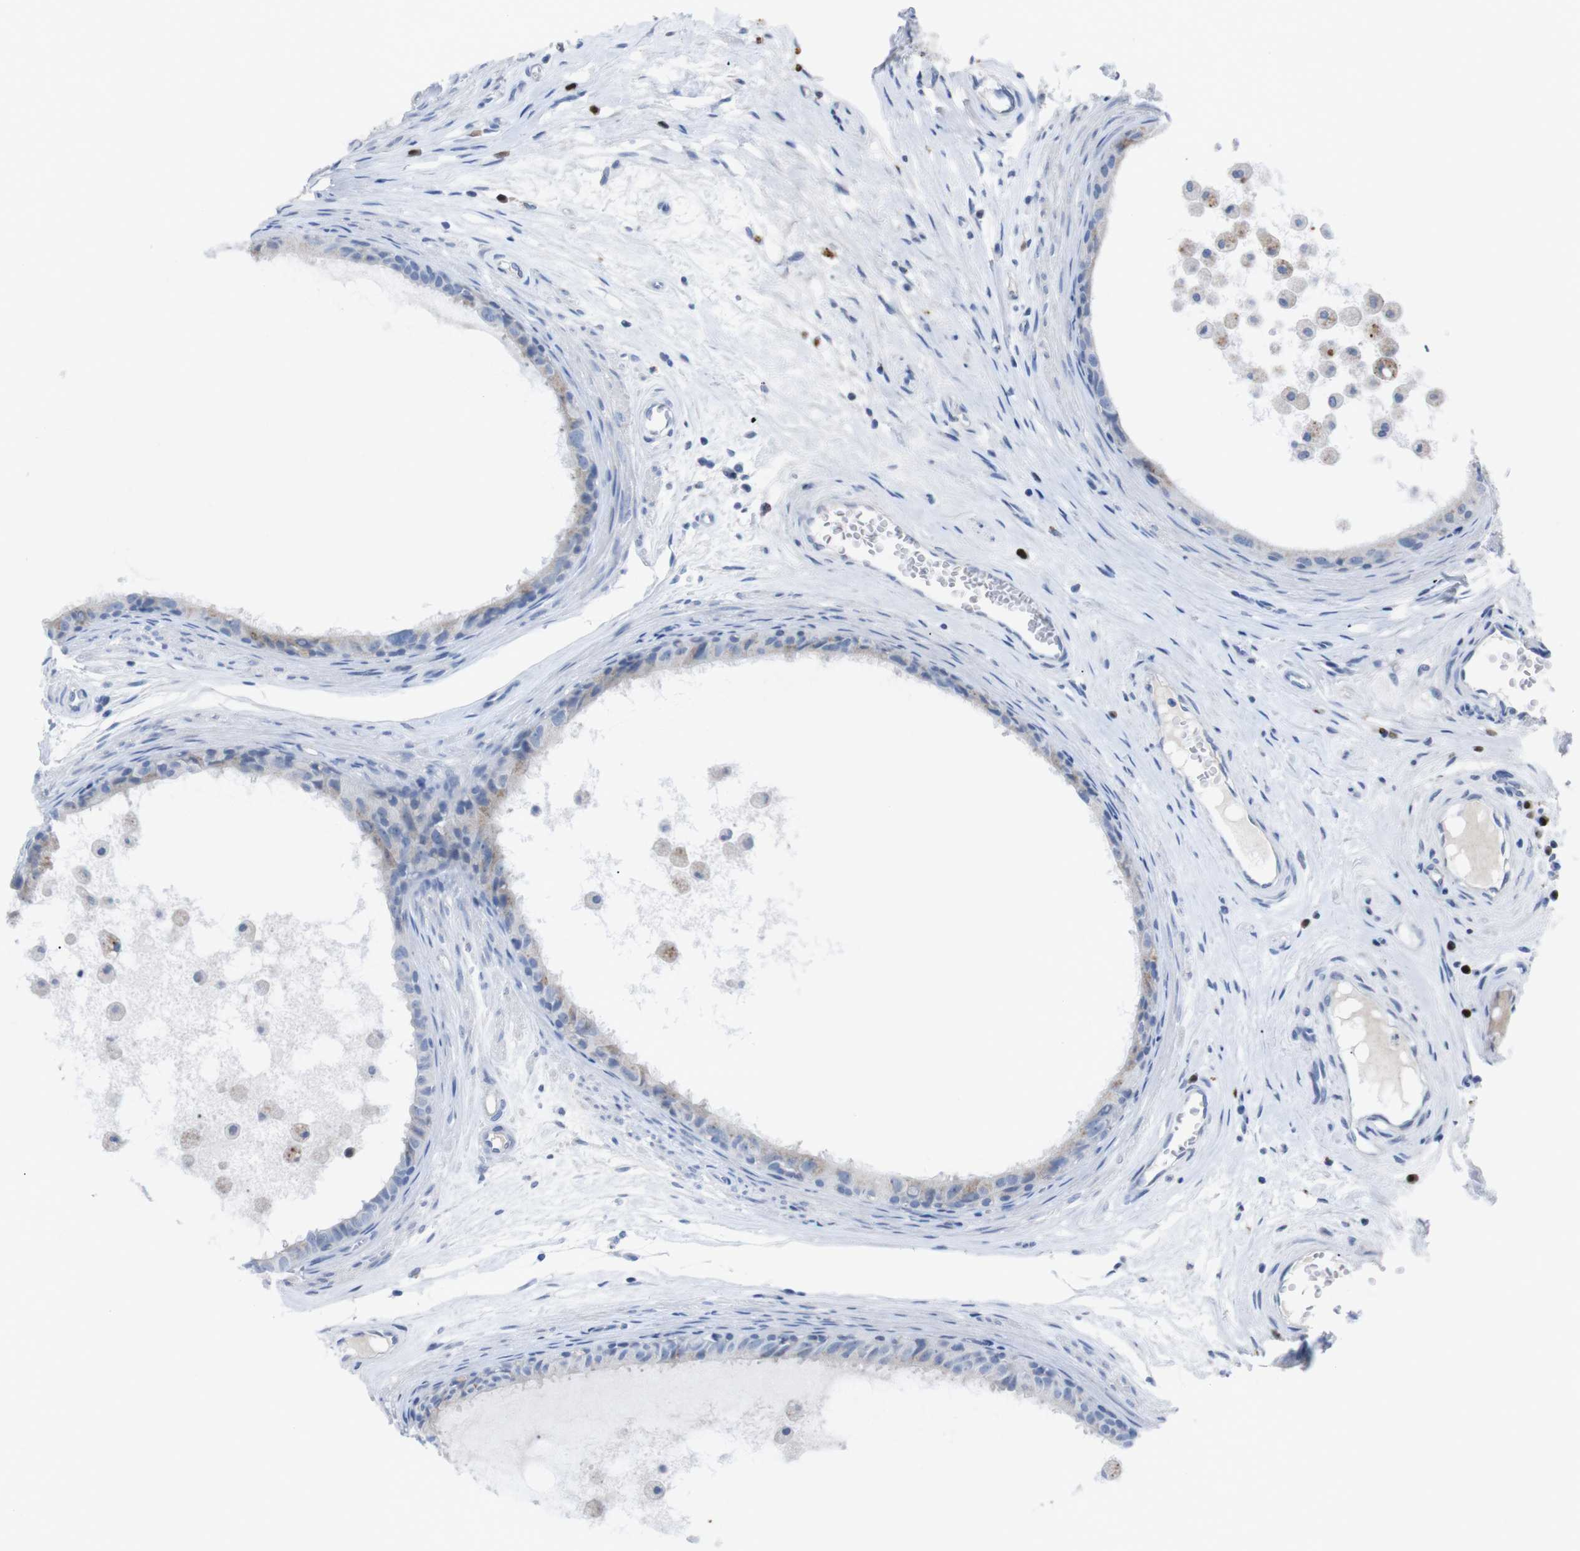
{"staining": {"intensity": "moderate", "quantity": "25%-75%", "location": "cytoplasmic/membranous"}, "tissue": "epididymis", "cell_type": "Glandular cells", "image_type": "normal", "snomed": [{"axis": "morphology", "description": "Normal tissue, NOS"}, {"axis": "morphology", "description": "Inflammation, NOS"}, {"axis": "topography", "description": "Epididymis"}], "caption": "Immunohistochemistry of benign human epididymis displays medium levels of moderate cytoplasmic/membranous expression in about 25%-75% of glandular cells. The staining was performed using DAB, with brown indicating positive protein expression. Nuclei are stained blue with hematoxylin.", "gene": "IRF4", "patient": {"sex": "male", "age": 85}}